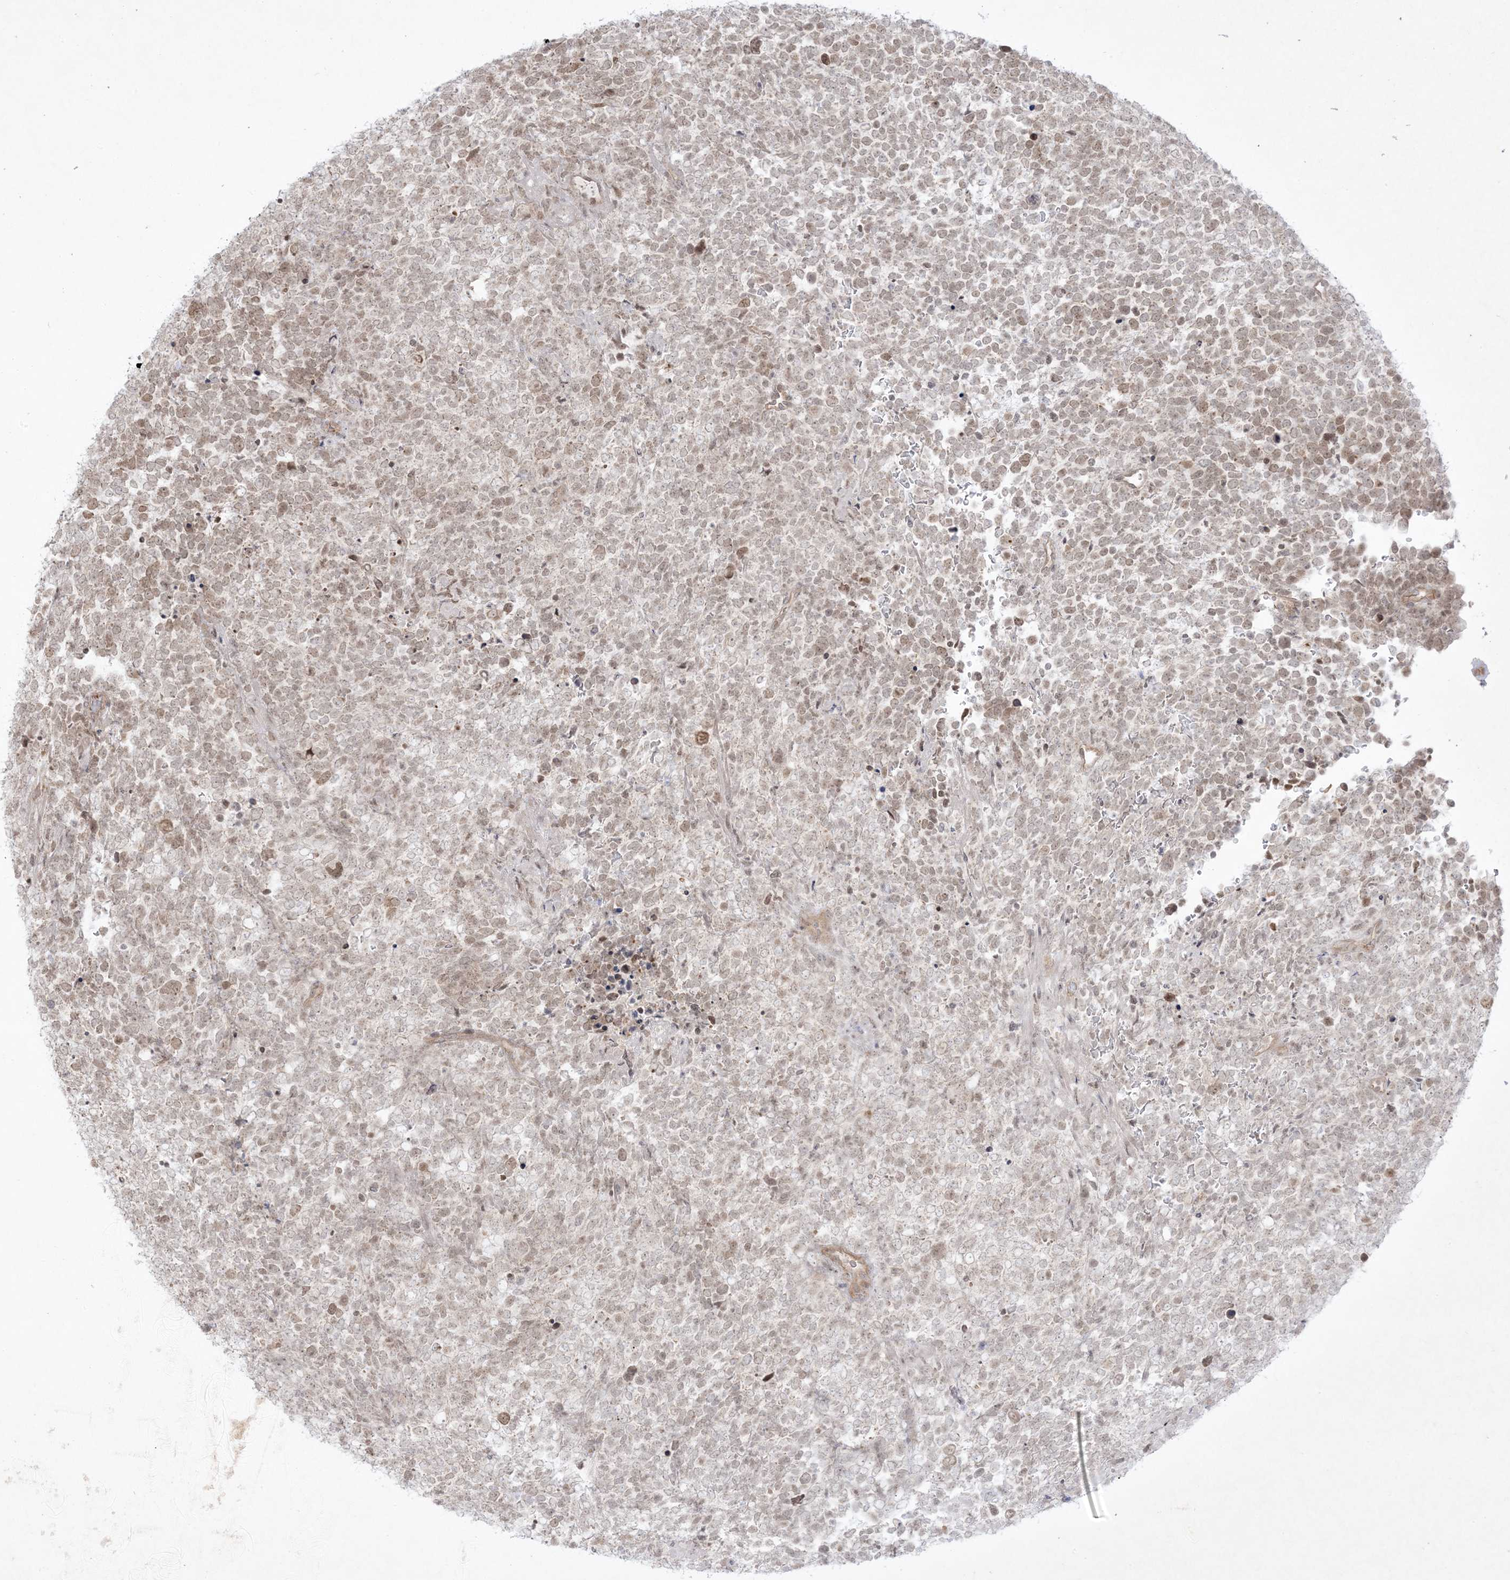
{"staining": {"intensity": "weak", "quantity": ">75%", "location": "nuclear"}, "tissue": "urothelial cancer", "cell_type": "Tumor cells", "image_type": "cancer", "snomed": [{"axis": "morphology", "description": "Urothelial carcinoma, High grade"}, {"axis": "topography", "description": "Urinary bladder"}], "caption": "DAB (3,3'-diaminobenzidine) immunohistochemical staining of urothelial cancer exhibits weak nuclear protein positivity in about >75% of tumor cells.", "gene": "PTK6", "patient": {"sex": "female", "age": 82}}